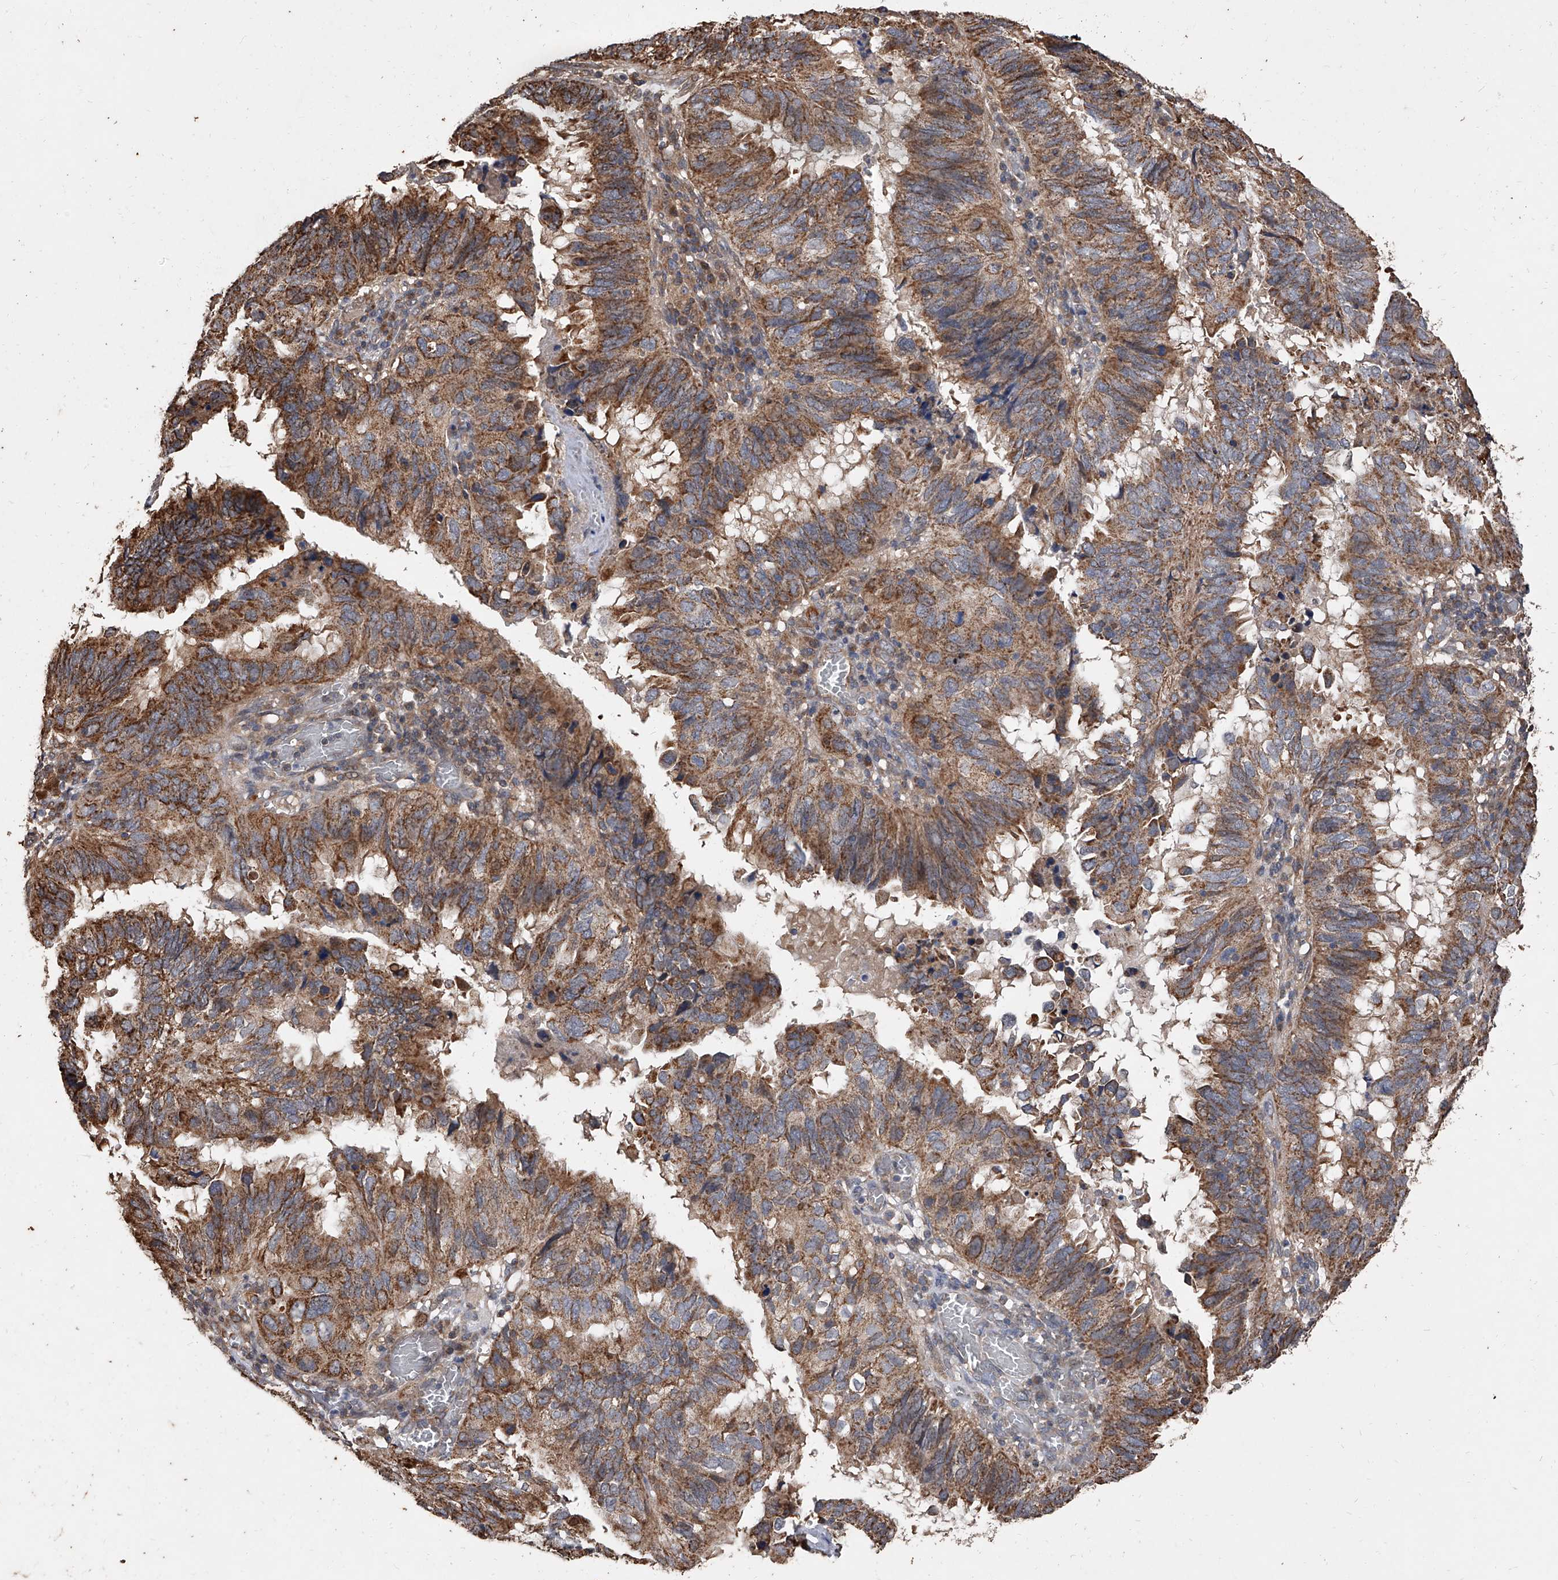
{"staining": {"intensity": "moderate", "quantity": ">75%", "location": "cytoplasmic/membranous"}, "tissue": "endometrial cancer", "cell_type": "Tumor cells", "image_type": "cancer", "snomed": [{"axis": "morphology", "description": "Adenocarcinoma, NOS"}, {"axis": "topography", "description": "Uterus"}], "caption": "Protein expression analysis of human endometrial adenocarcinoma reveals moderate cytoplasmic/membranous staining in approximately >75% of tumor cells.", "gene": "LTV1", "patient": {"sex": "female", "age": 77}}